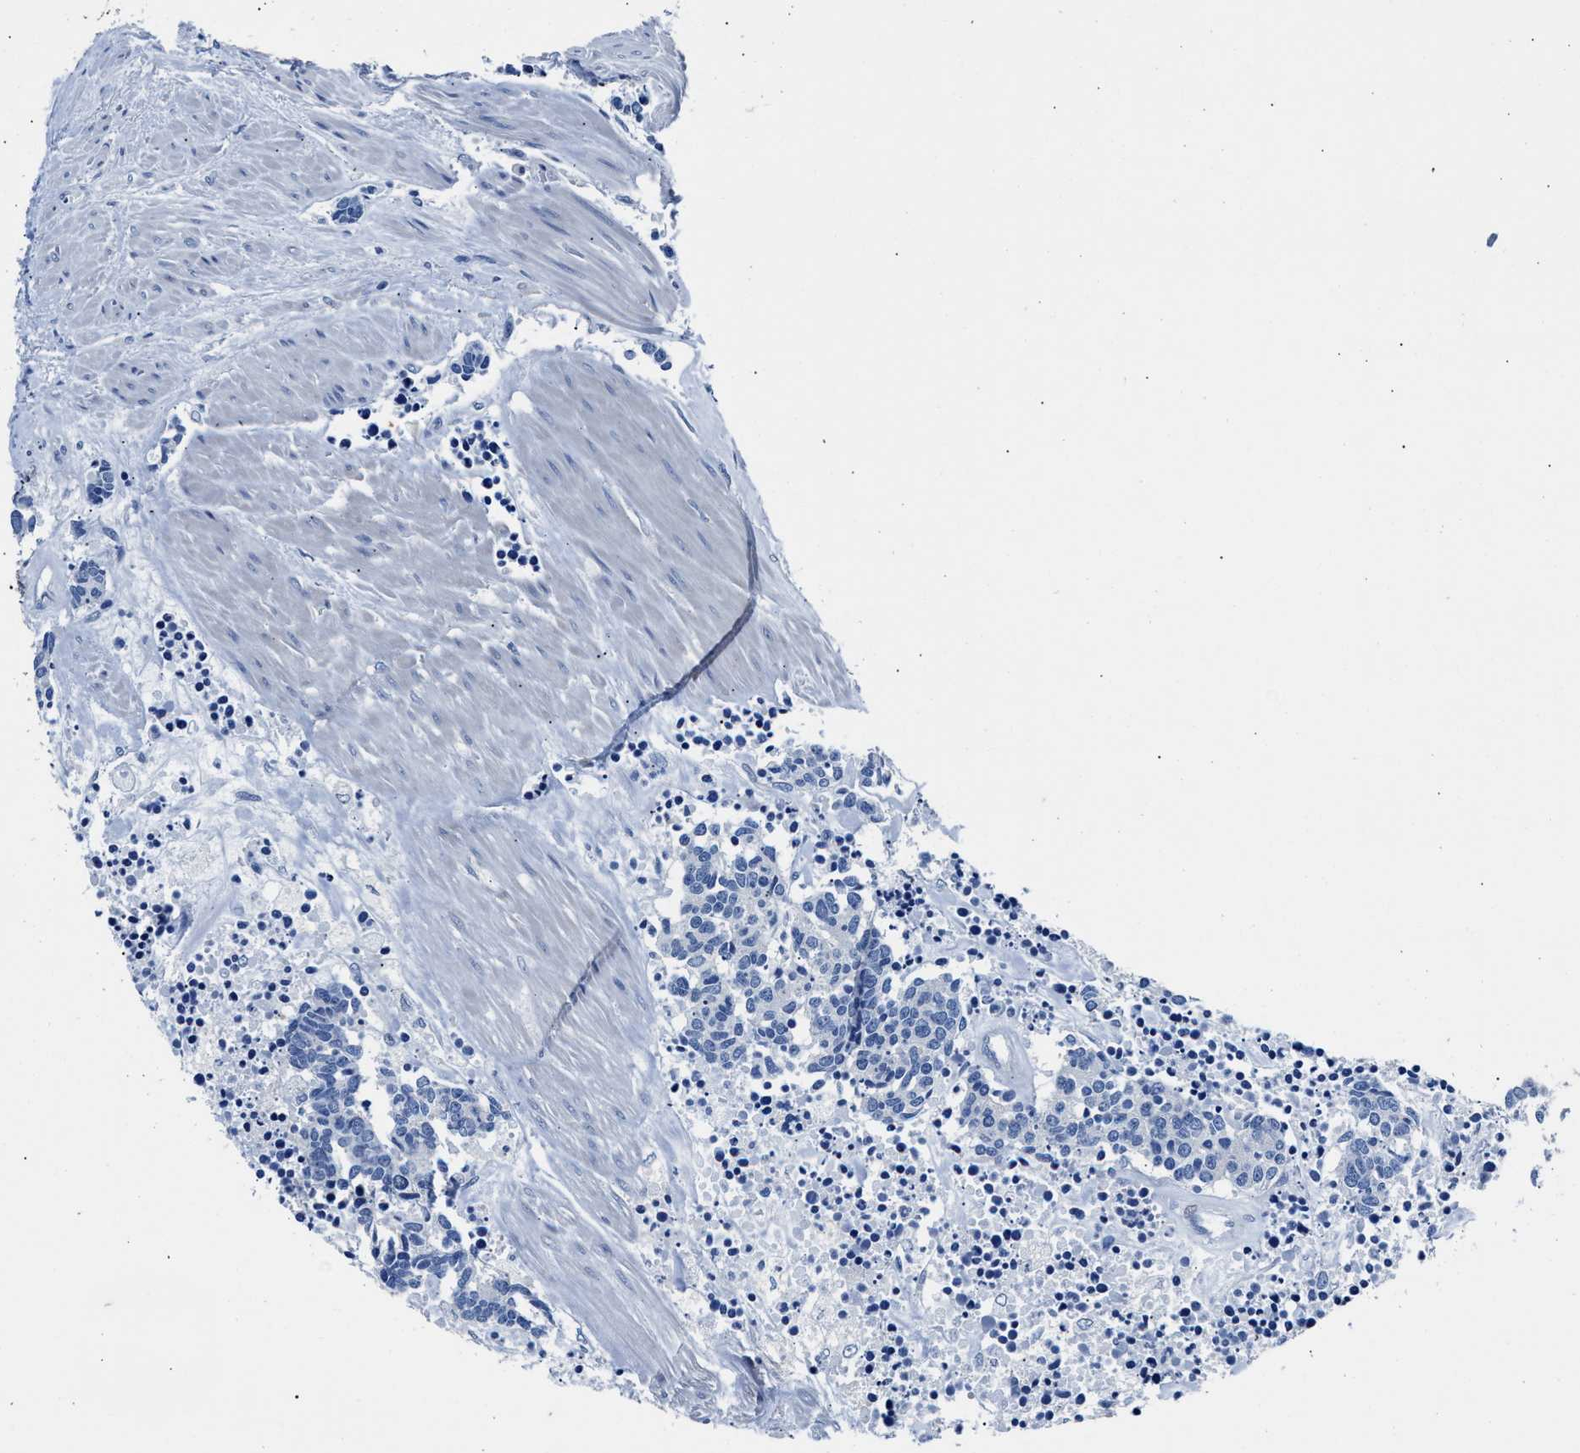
{"staining": {"intensity": "negative", "quantity": "none", "location": "none"}, "tissue": "carcinoid", "cell_type": "Tumor cells", "image_type": "cancer", "snomed": [{"axis": "morphology", "description": "Carcinoma, NOS"}, {"axis": "morphology", "description": "Carcinoid, malignant, NOS"}, {"axis": "topography", "description": "Urinary bladder"}], "caption": "An immunohistochemistry photomicrograph of carcinoid is shown. There is no staining in tumor cells of carcinoid.", "gene": "GSTM1", "patient": {"sex": "male", "age": 57}}